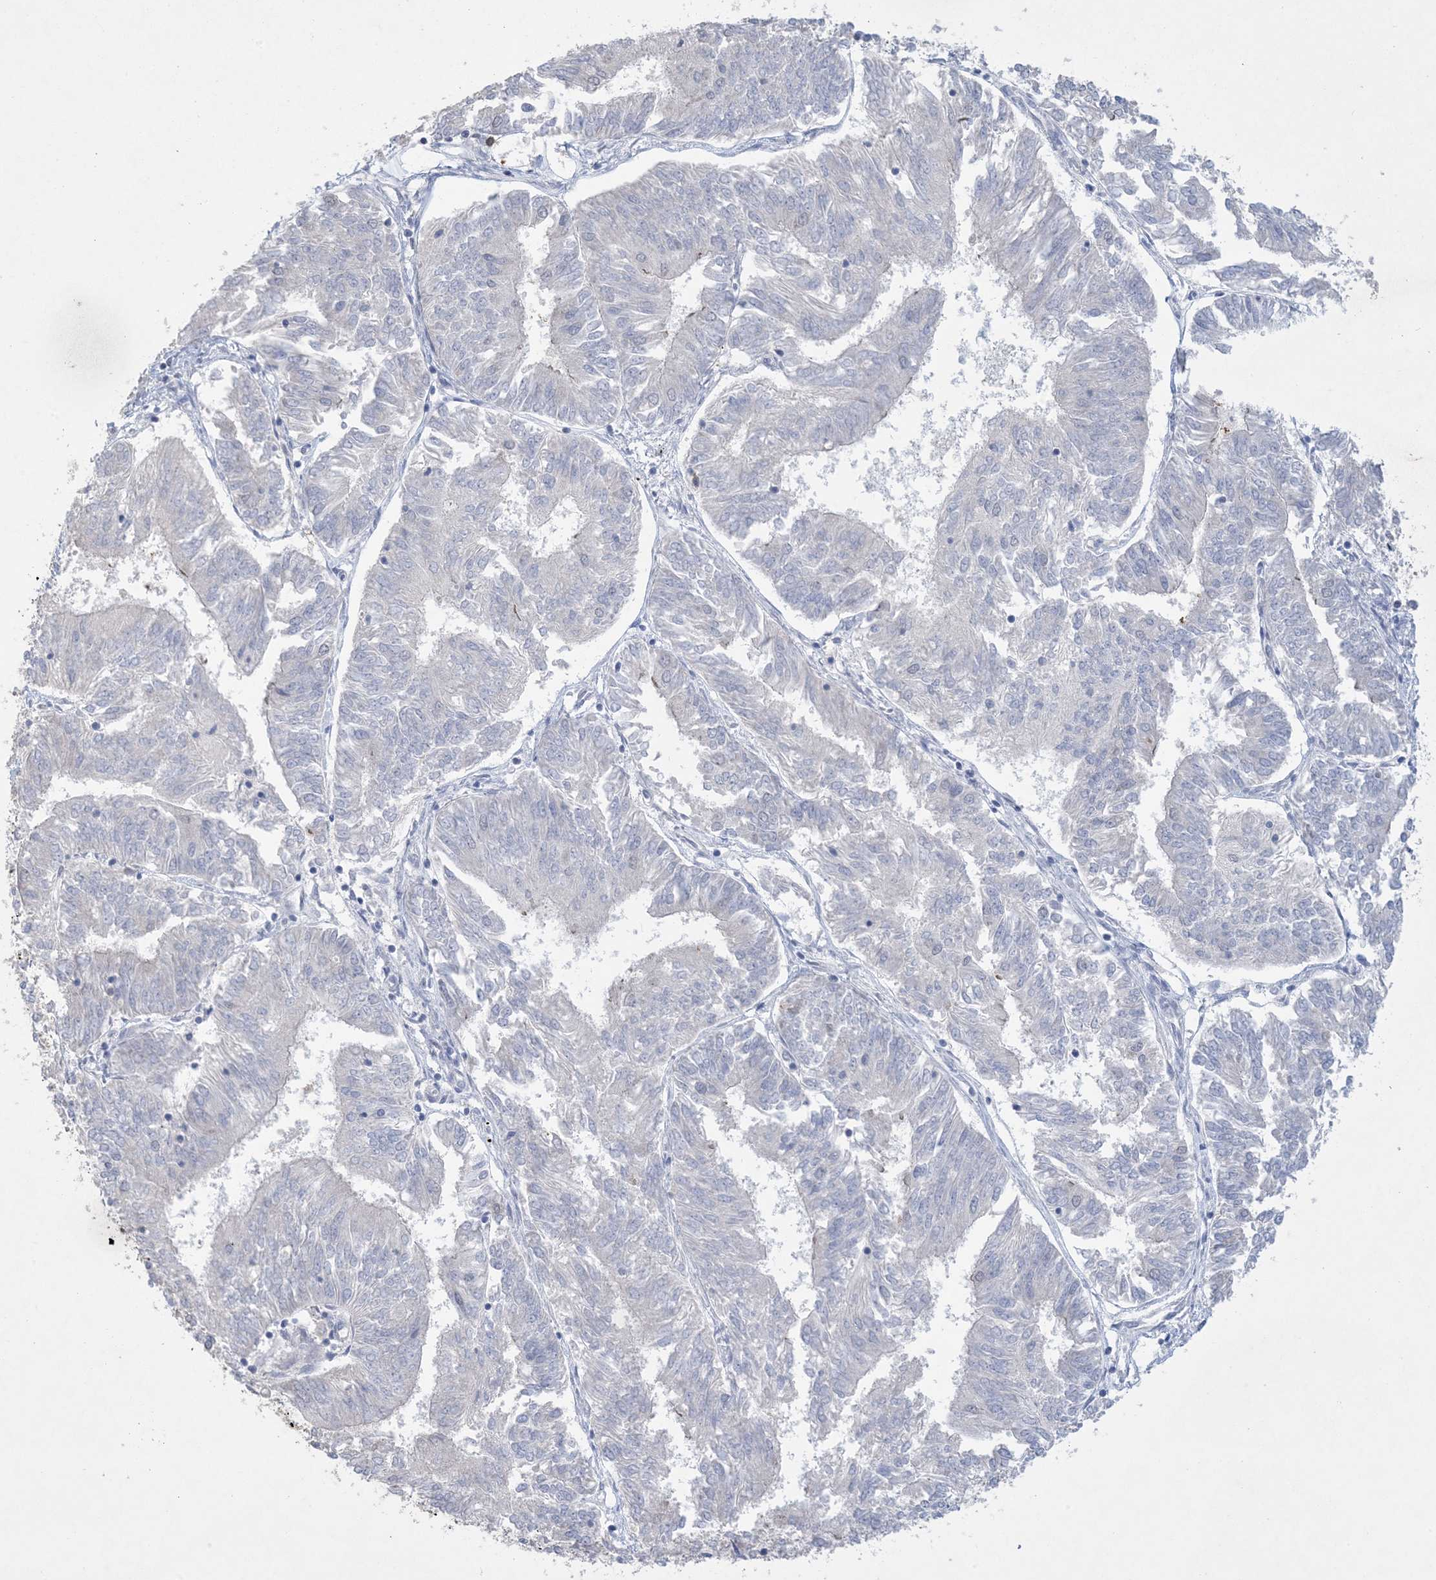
{"staining": {"intensity": "negative", "quantity": "none", "location": "none"}, "tissue": "endometrial cancer", "cell_type": "Tumor cells", "image_type": "cancer", "snomed": [{"axis": "morphology", "description": "Adenocarcinoma, NOS"}, {"axis": "topography", "description": "Endometrium"}], "caption": "The photomicrograph displays no staining of tumor cells in endometrial adenocarcinoma.", "gene": "HMGCS1", "patient": {"sex": "female", "age": 58}}